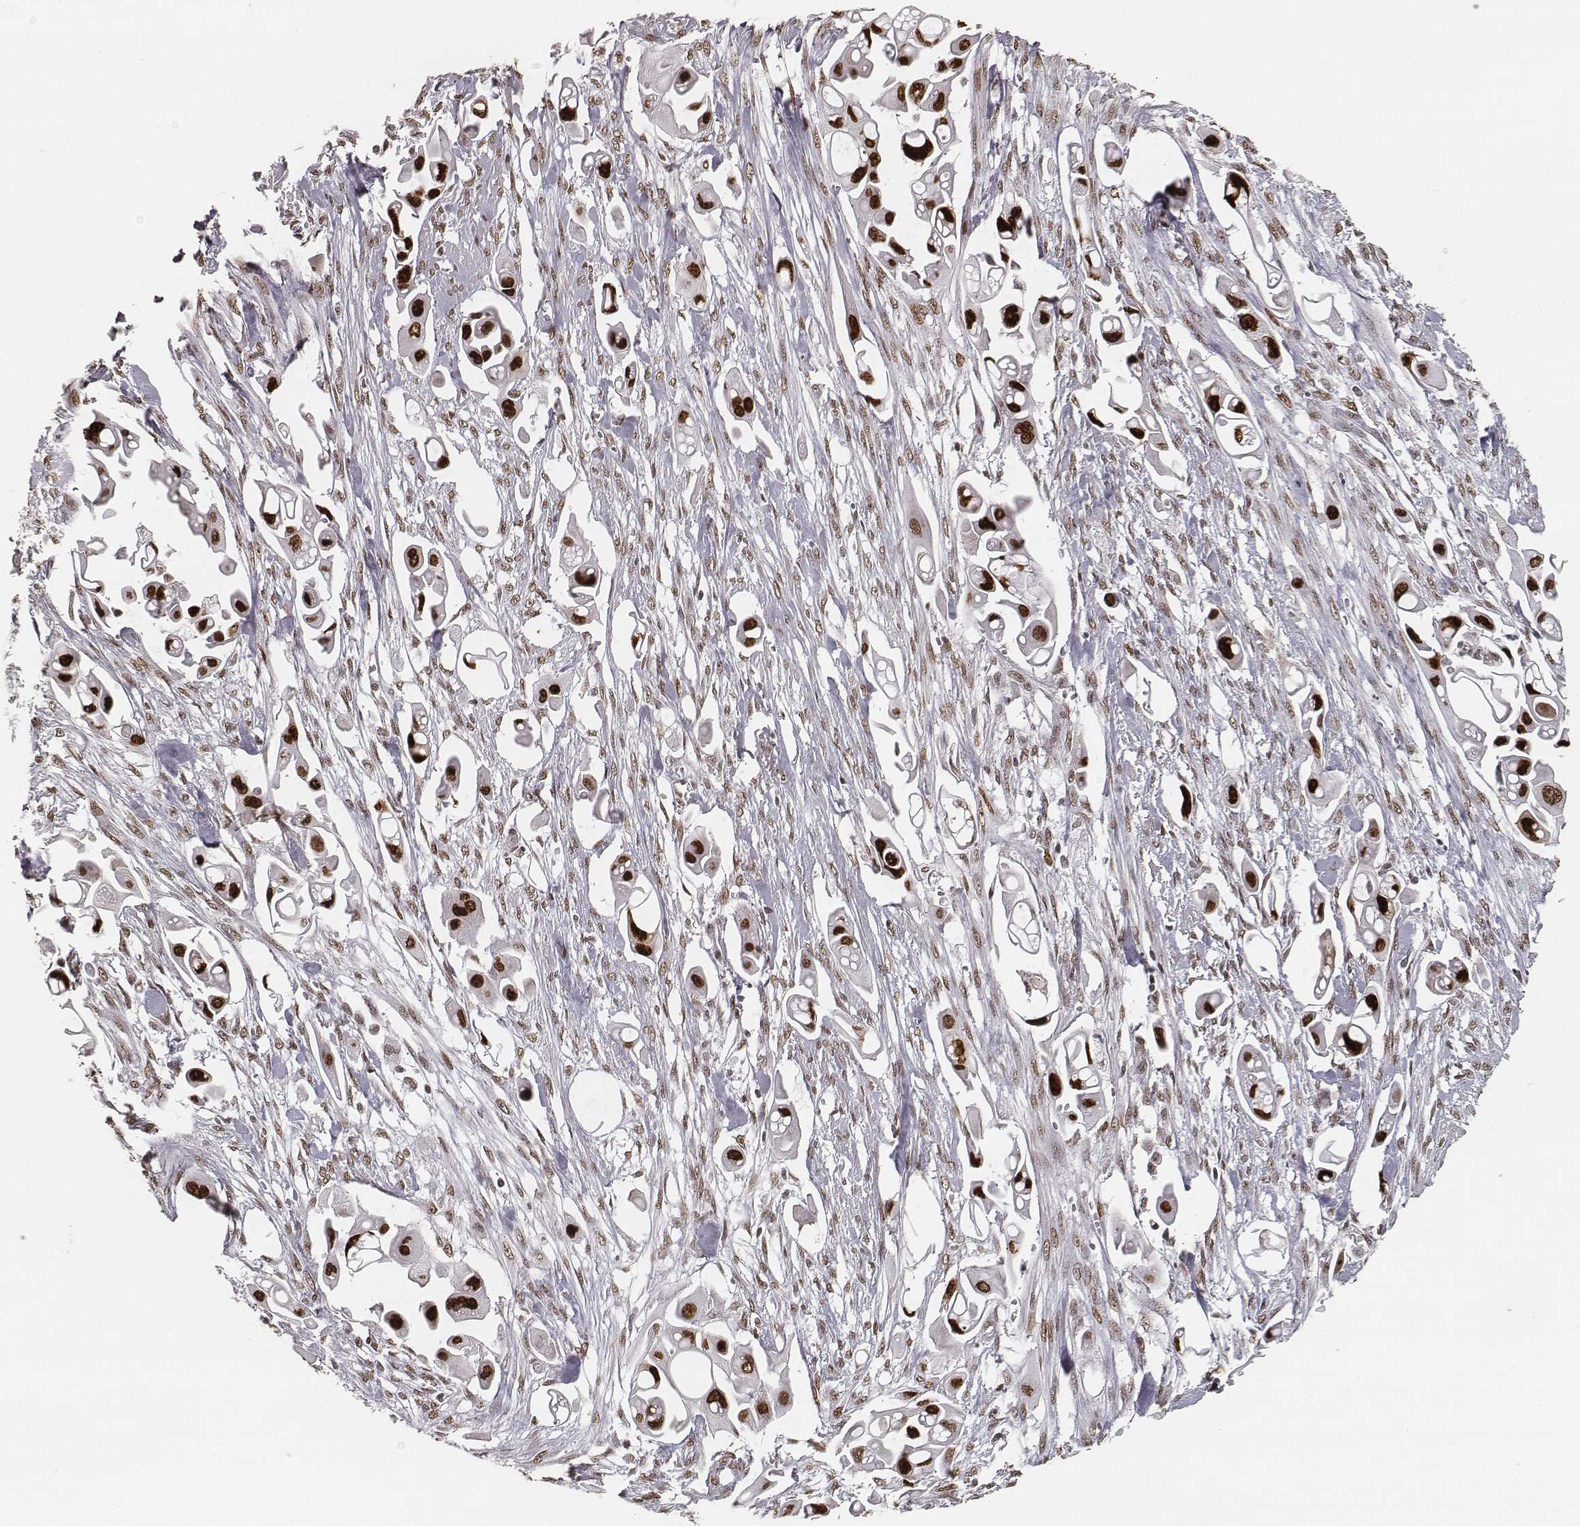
{"staining": {"intensity": "strong", "quantity": ">75%", "location": "nuclear"}, "tissue": "pancreatic cancer", "cell_type": "Tumor cells", "image_type": "cancer", "snomed": [{"axis": "morphology", "description": "Adenocarcinoma, NOS"}, {"axis": "topography", "description": "Pancreas"}], "caption": "Human pancreatic adenocarcinoma stained for a protein (brown) displays strong nuclear positive positivity in approximately >75% of tumor cells.", "gene": "HMGA2", "patient": {"sex": "male", "age": 50}}